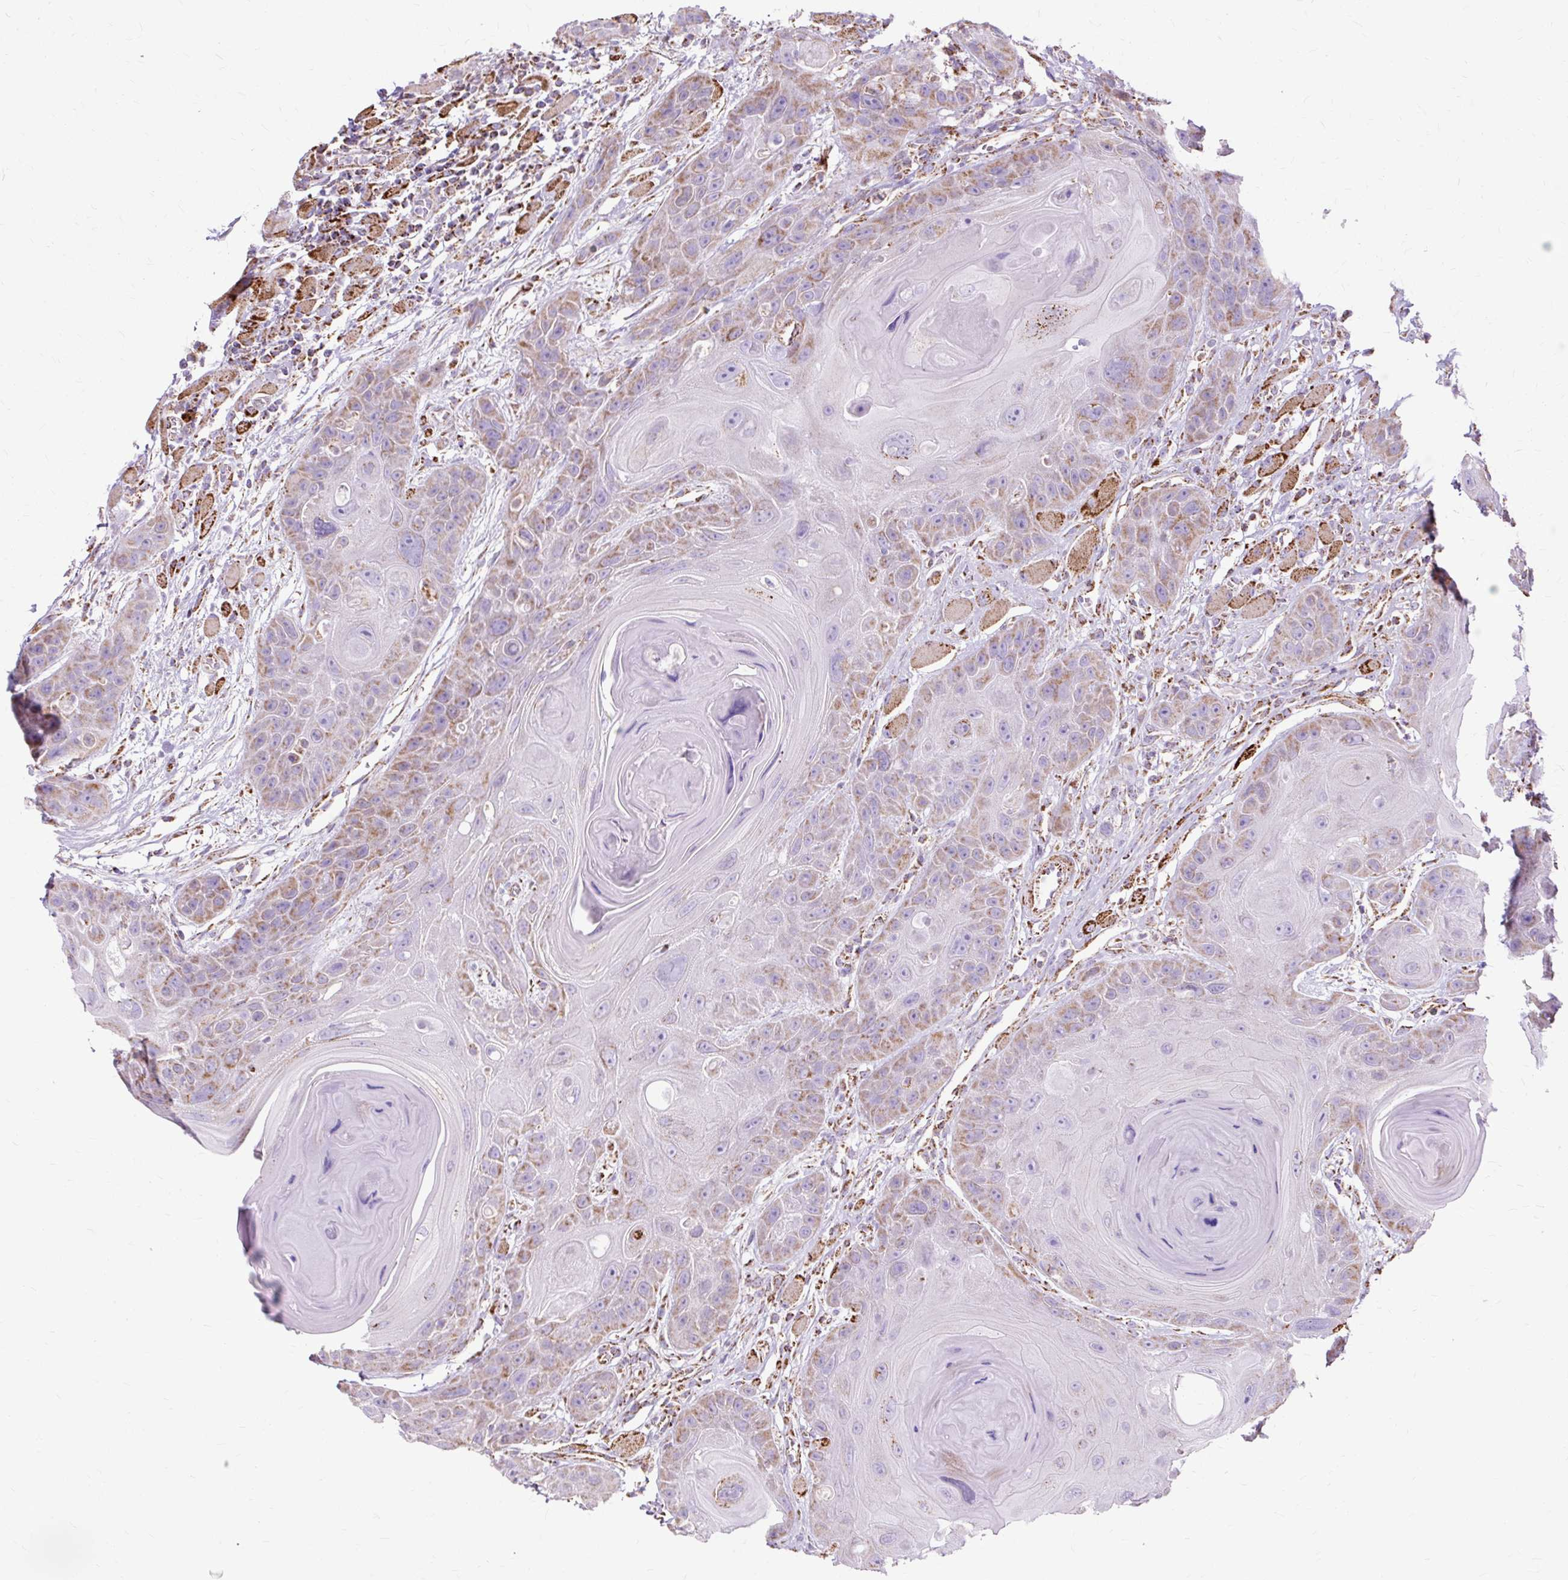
{"staining": {"intensity": "moderate", "quantity": "25%-75%", "location": "cytoplasmic/membranous"}, "tissue": "head and neck cancer", "cell_type": "Tumor cells", "image_type": "cancer", "snomed": [{"axis": "morphology", "description": "Squamous cell carcinoma, NOS"}, {"axis": "topography", "description": "Head-Neck"}], "caption": "Immunohistochemical staining of head and neck squamous cell carcinoma reveals medium levels of moderate cytoplasmic/membranous positivity in approximately 25%-75% of tumor cells. The protein of interest is shown in brown color, while the nuclei are stained blue.", "gene": "DLAT", "patient": {"sex": "female", "age": 59}}